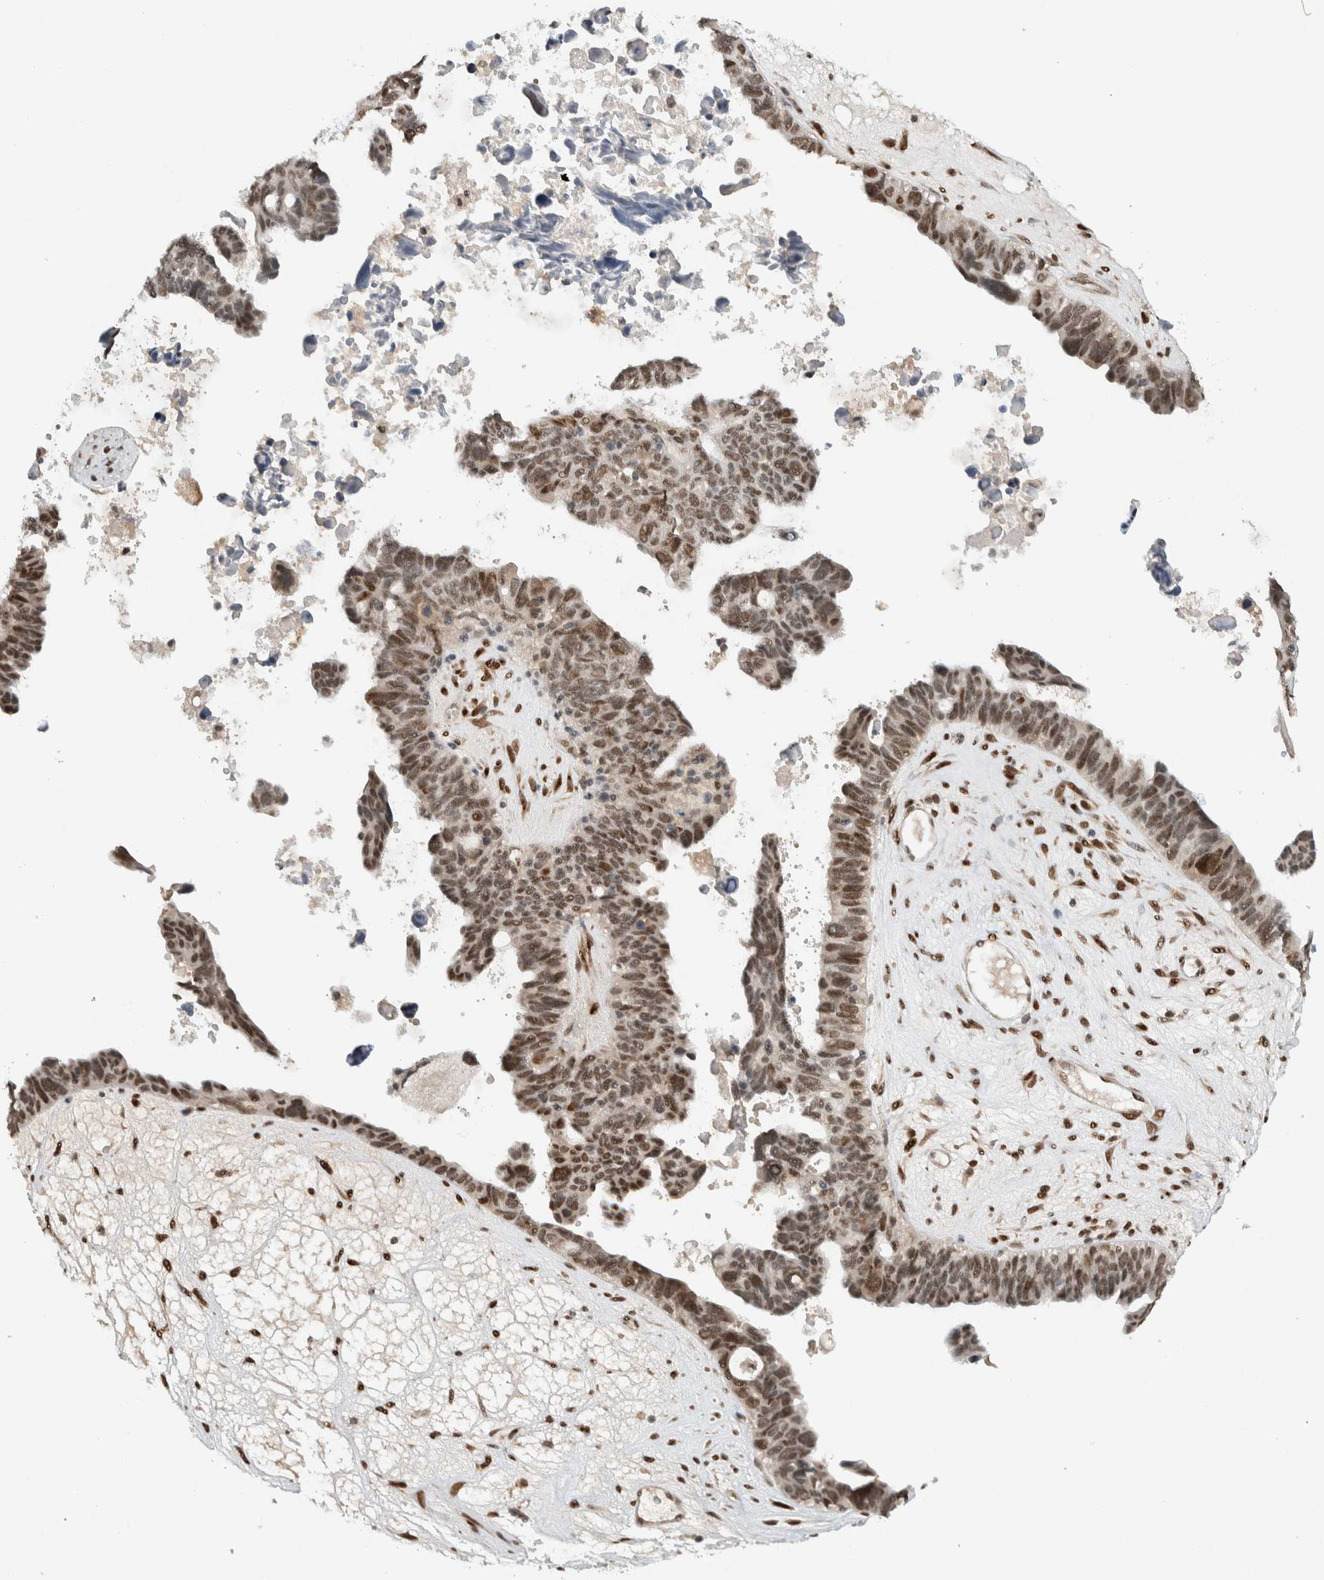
{"staining": {"intensity": "moderate", "quantity": ">75%", "location": "nuclear"}, "tissue": "ovarian cancer", "cell_type": "Tumor cells", "image_type": "cancer", "snomed": [{"axis": "morphology", "description": "Cystadenocarcinoma, serous, NOS"}, {"axis": "topography", "description": "Ovary"}], "caption": "Immunohistochemical staining of human serous cystadenocarcinoma (ovarian) demonstrates moderate nuclear protein positivity in about >75% of tumor cells.", "gene": "TNRC18", "patient": {"sex": "female", "age": 79}}